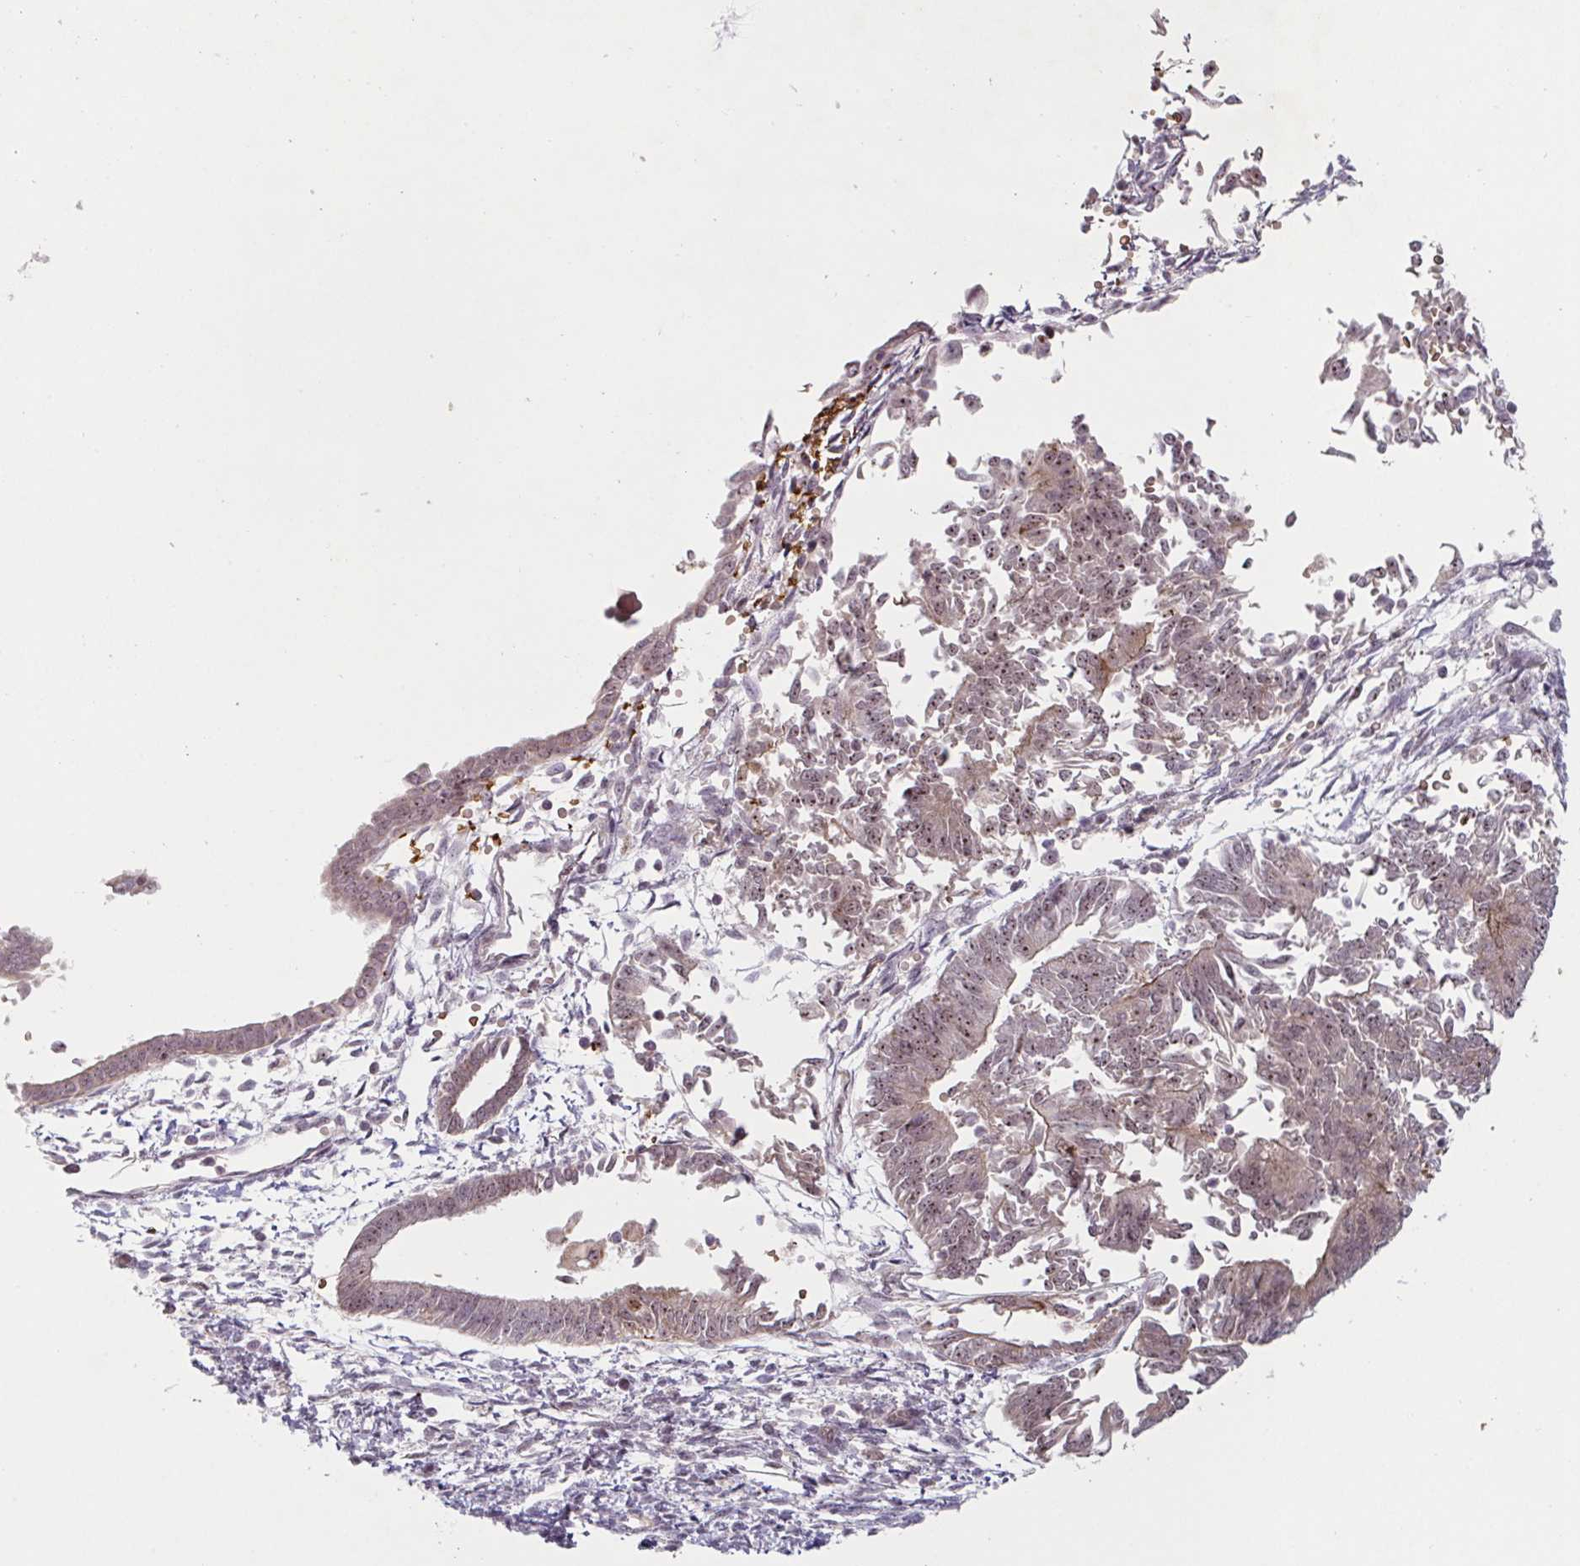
{"staining": {"intensity": "weak", "quantity": "25%-75%", "location": "cytoplasmic/membranous,nuclear"}, "tissue": "endometrial cancer", "cell_type": "Tumor cells", "image_type": "cancer", "snomed": [{"axis": "morphology", "description": "Adenocarcinoma, NOS"}, {"axis": "topography", "description": "Endometrium"}], "caption": "Protein expression analysis of human endometrial cancer reveals weak cytoplasmic/membranous and nuclear positivity in approximately 25%-75% of tumor cells. Nuclei are stained in blue.", "gene": "NLRP13", "patient": {"sex": "female", "age": 65}}